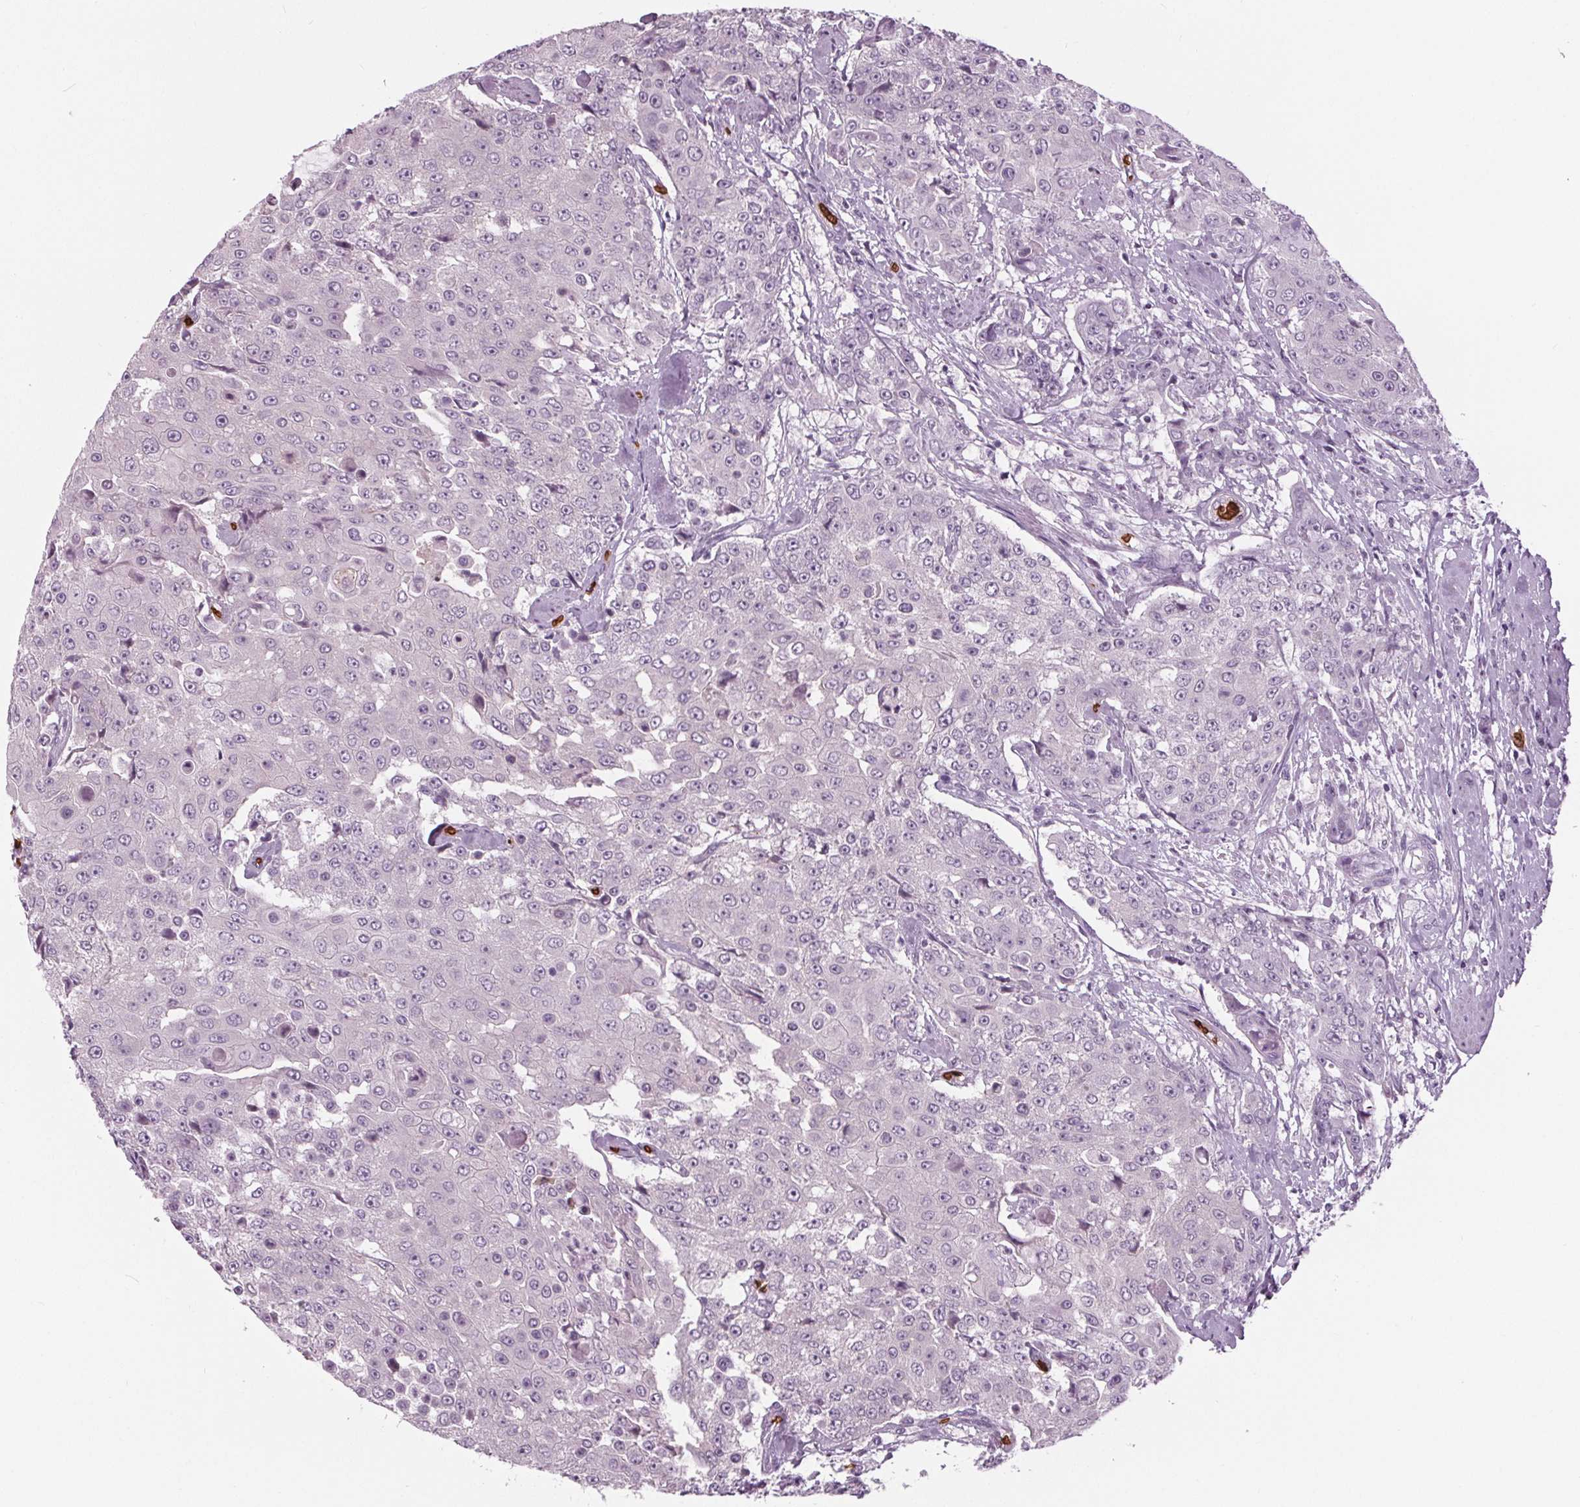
{"staining": {"intensity": "negative", "quantity": "none", "location": "none"}, "tissue": "urothelial cancer", "cell_type": "Tumor cells", "image_type": "cancer", "snomed": [{"axis": "morphology", "description": "Urothelial carcinoma, High grade"}, {"axis": "topography", "description": "Urinary bladder"}], "caption": "Immunohistochemical staining of urothelial cancer exhibits no significant expression in tumor cells. Brightfield microscopy of immunohistochemistry (IHC) stained with DAB (3,3'-diaminobenzidine) (brown) and hematoxylin (blue), captured at high magnification.", "gene": "SLC4A1", "patient": {"sex": "female", "age": 63}}